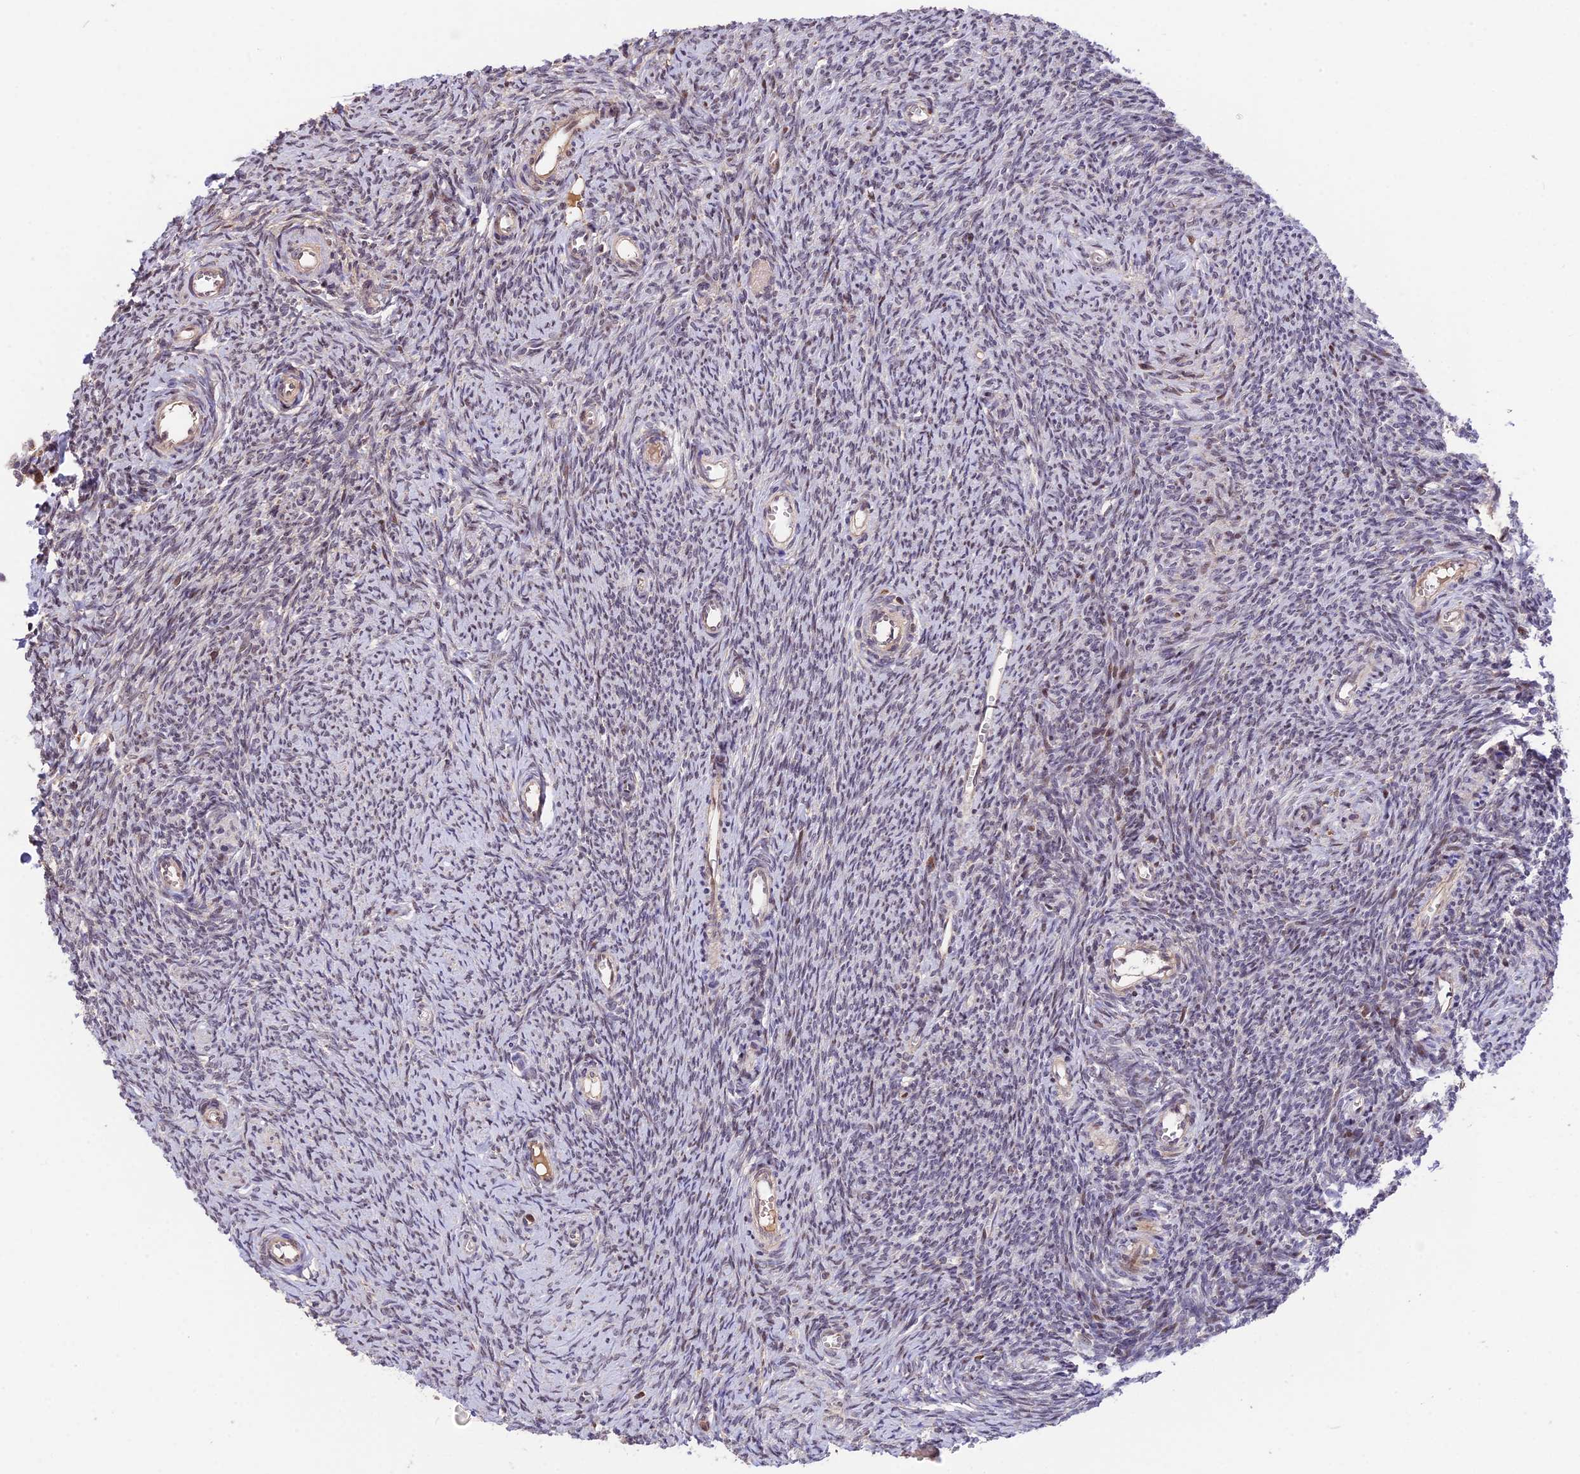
{"staining": {"intensity": "strong", "quantity": ">75%", "location": "cytoplasmic/membranous"}, "tissue": "ovary", "cell_type": "Follicle cells", "image_type": "normal", "snomed": [{"axis": "morphology", "description": "Normal tissue, NOS"}, {"axis": "topography", "description": "Ovary"}], "caption": "Strong cytoplasmic/membranous protein expression is seen in about >75% of follicle cells in ovary. (DAB = brown stain, brightfield microscopy at high magnification).", "gene": "RERGL", "patient": {"sex": "female", "age": 44}}